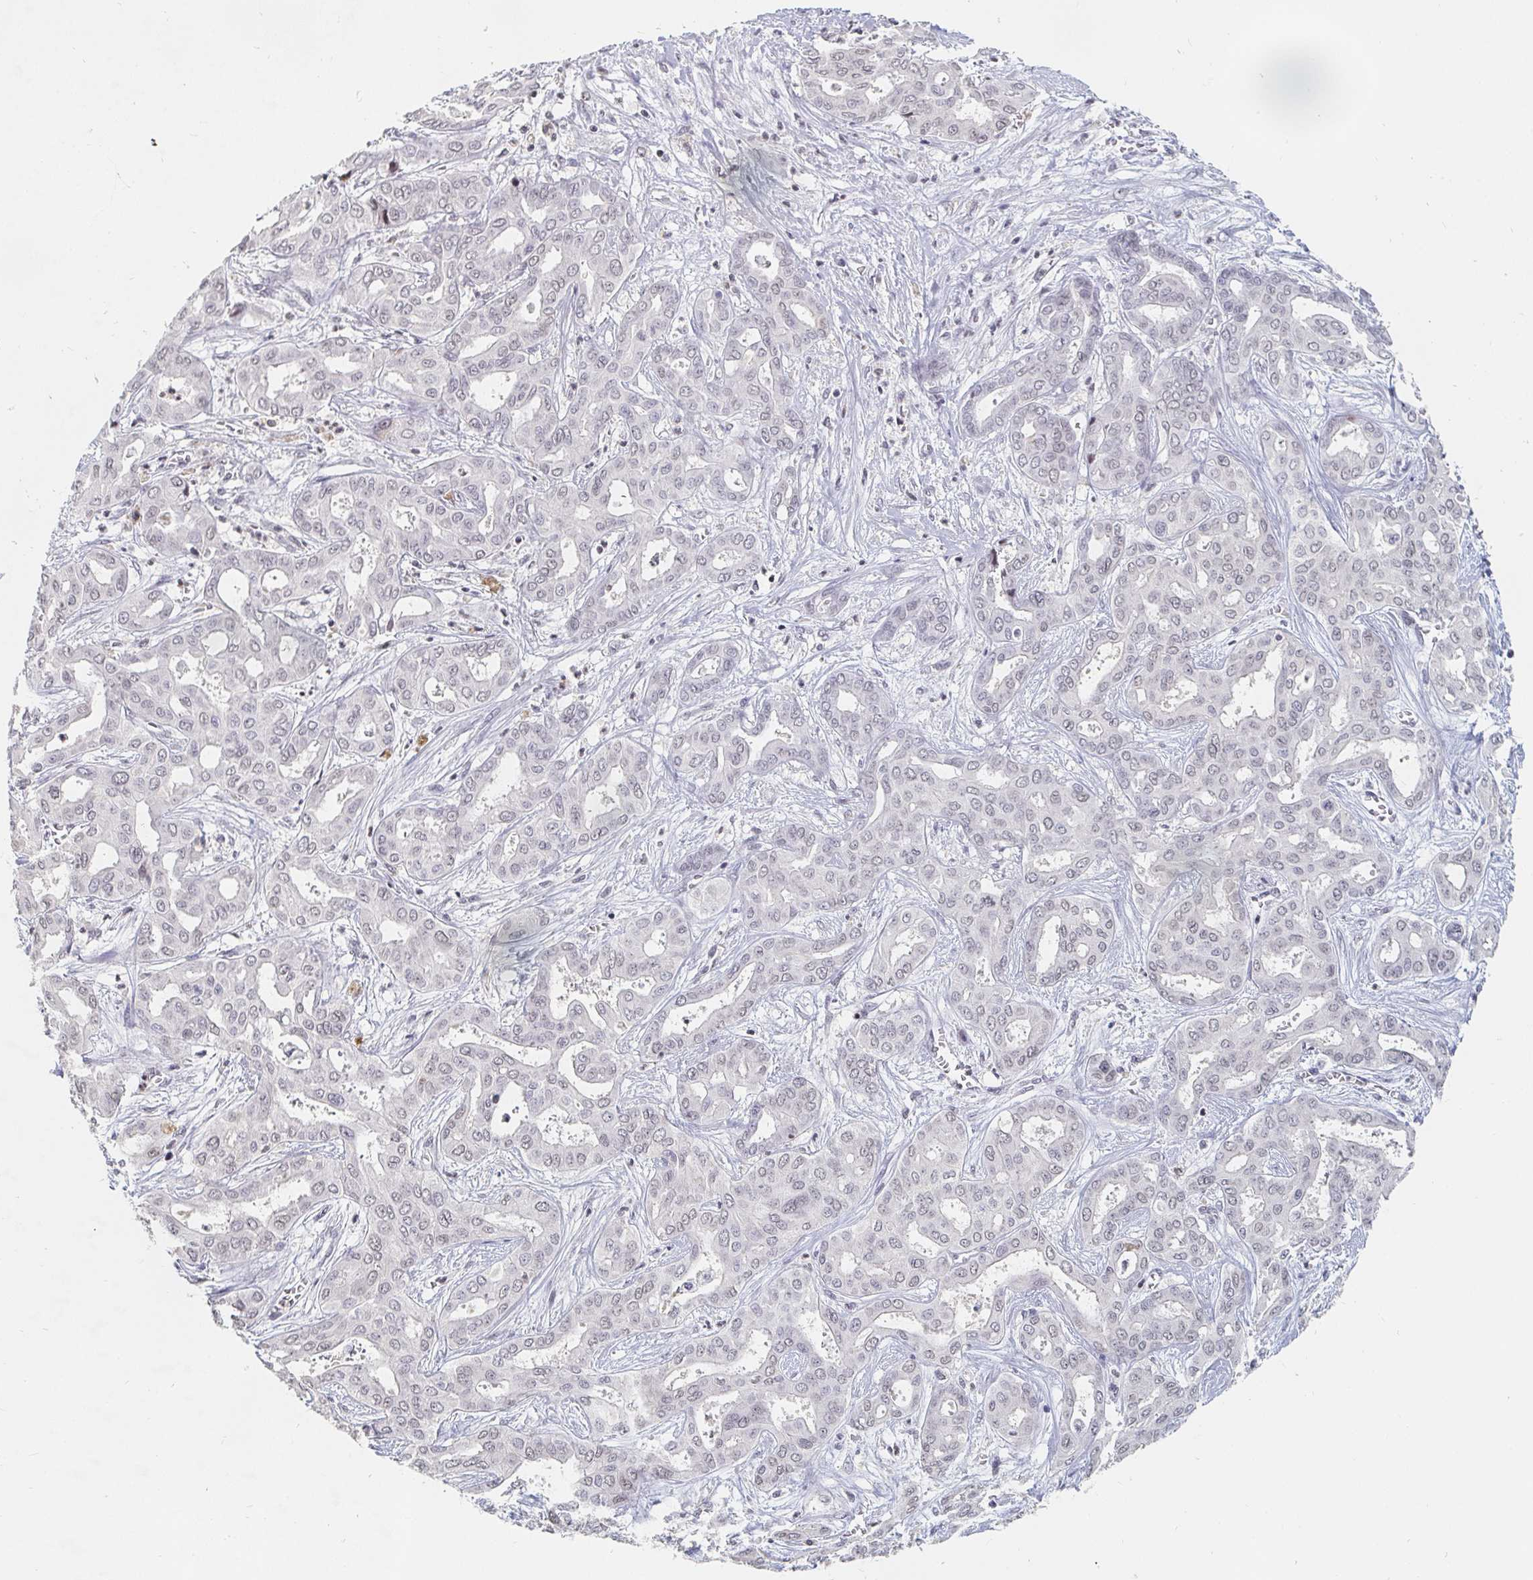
{"staining": {"intensity": "negative", "quantity": "none", "location": "none"}, "tissue": "liver cancer", "cell_type": "Tumor cells", "image_type": "cancer", "snomed": [{"axis": "morphology", "description": "Cholangiocarcinoma"}, {"axis": "topography", "description": "Liver"}], "caption": "Immunohistochemical staining of human liver cholangiocarcinoma shows no significant staining in tumor cells.", "gene": "NME9", "patient": {"sex": "female", "age": 64}}